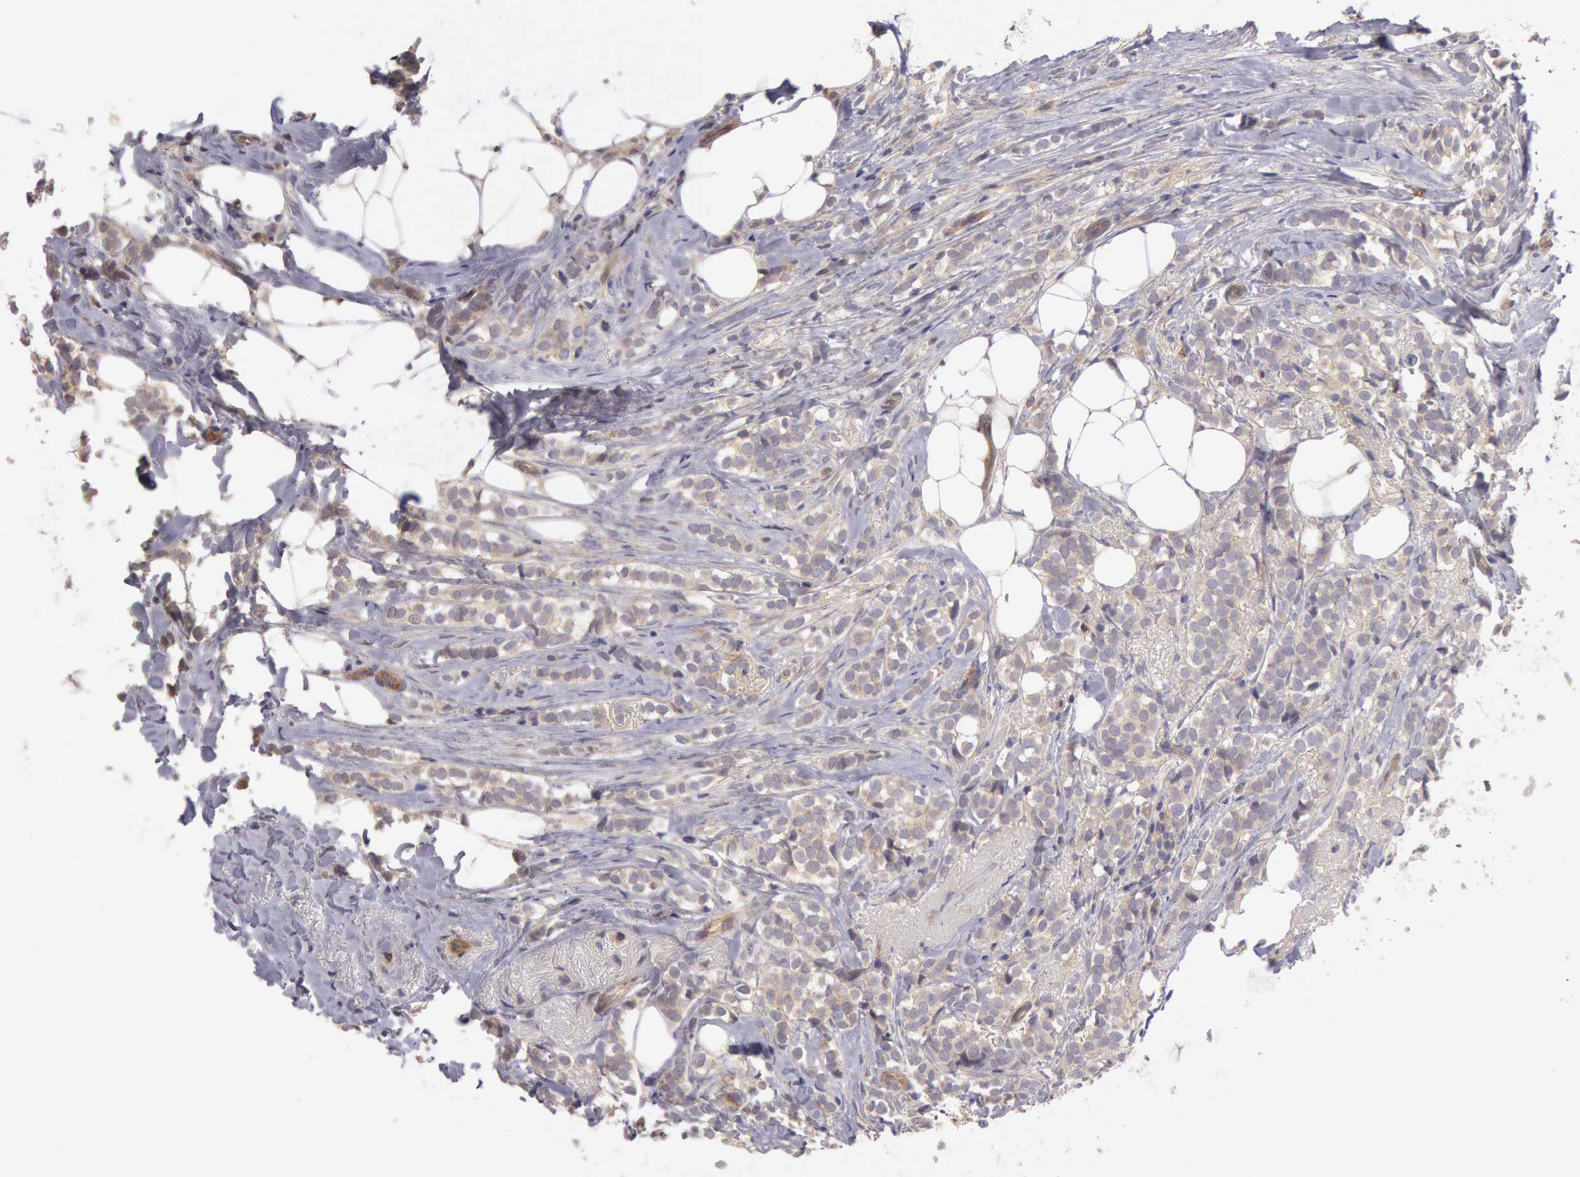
{"staining": {"intensity": "negative", "quantity": "none", "location": "none"}, "tissue": "breast cancer", "cell_type": "Tumor cells", "image_type": "cancer", "snomed": [{"axis": "morphology", "description": "Lobular carcinoma"}, {"axis": "topography", "description": "Breast"}], "caption": "Human breast lobular carcinoma stained for a protein using immunohistochemistry (IHC) demonstrates no staining in tumor cells.", "gene": "AMOTL1", "patient": {"sex": "female", "age": 56}}